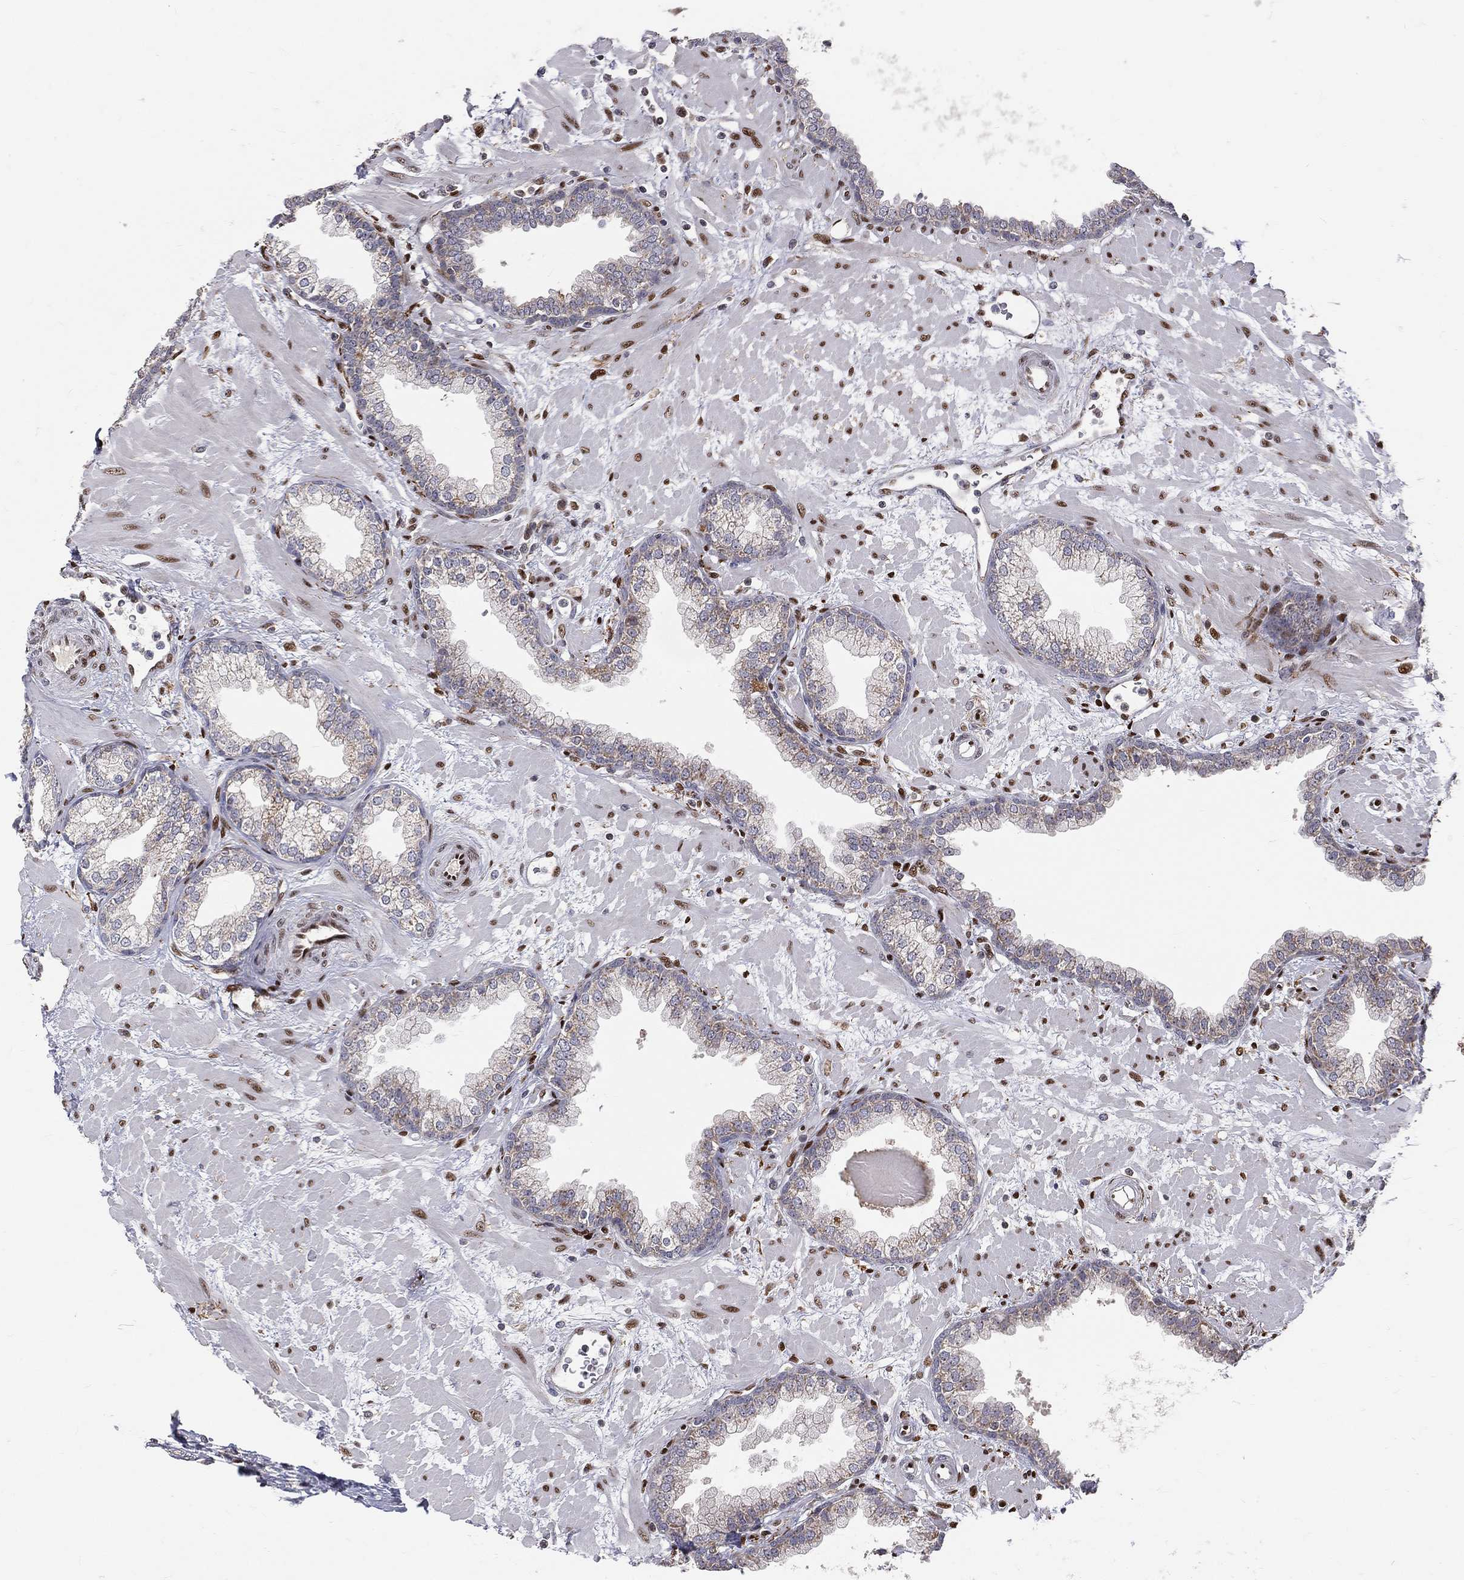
{"staining": {"intensity": "weak", "quantity": "<25%", "location": "cytoplasmic/membranous"}, "tissue": "prostate", "cell_type": "Glandular cells", "image_type": "normal", "snomed": [{"axis": "morphology", "description": "Normal tissue, NOS"}, {"axis": "topography", "description": "Prostate"}], "caption": "The histopathology image demonstrates no significant staining in glandular cells of prostate.", "gene": "ZEB1", "patient": {"sex": "male", "age": 63}}